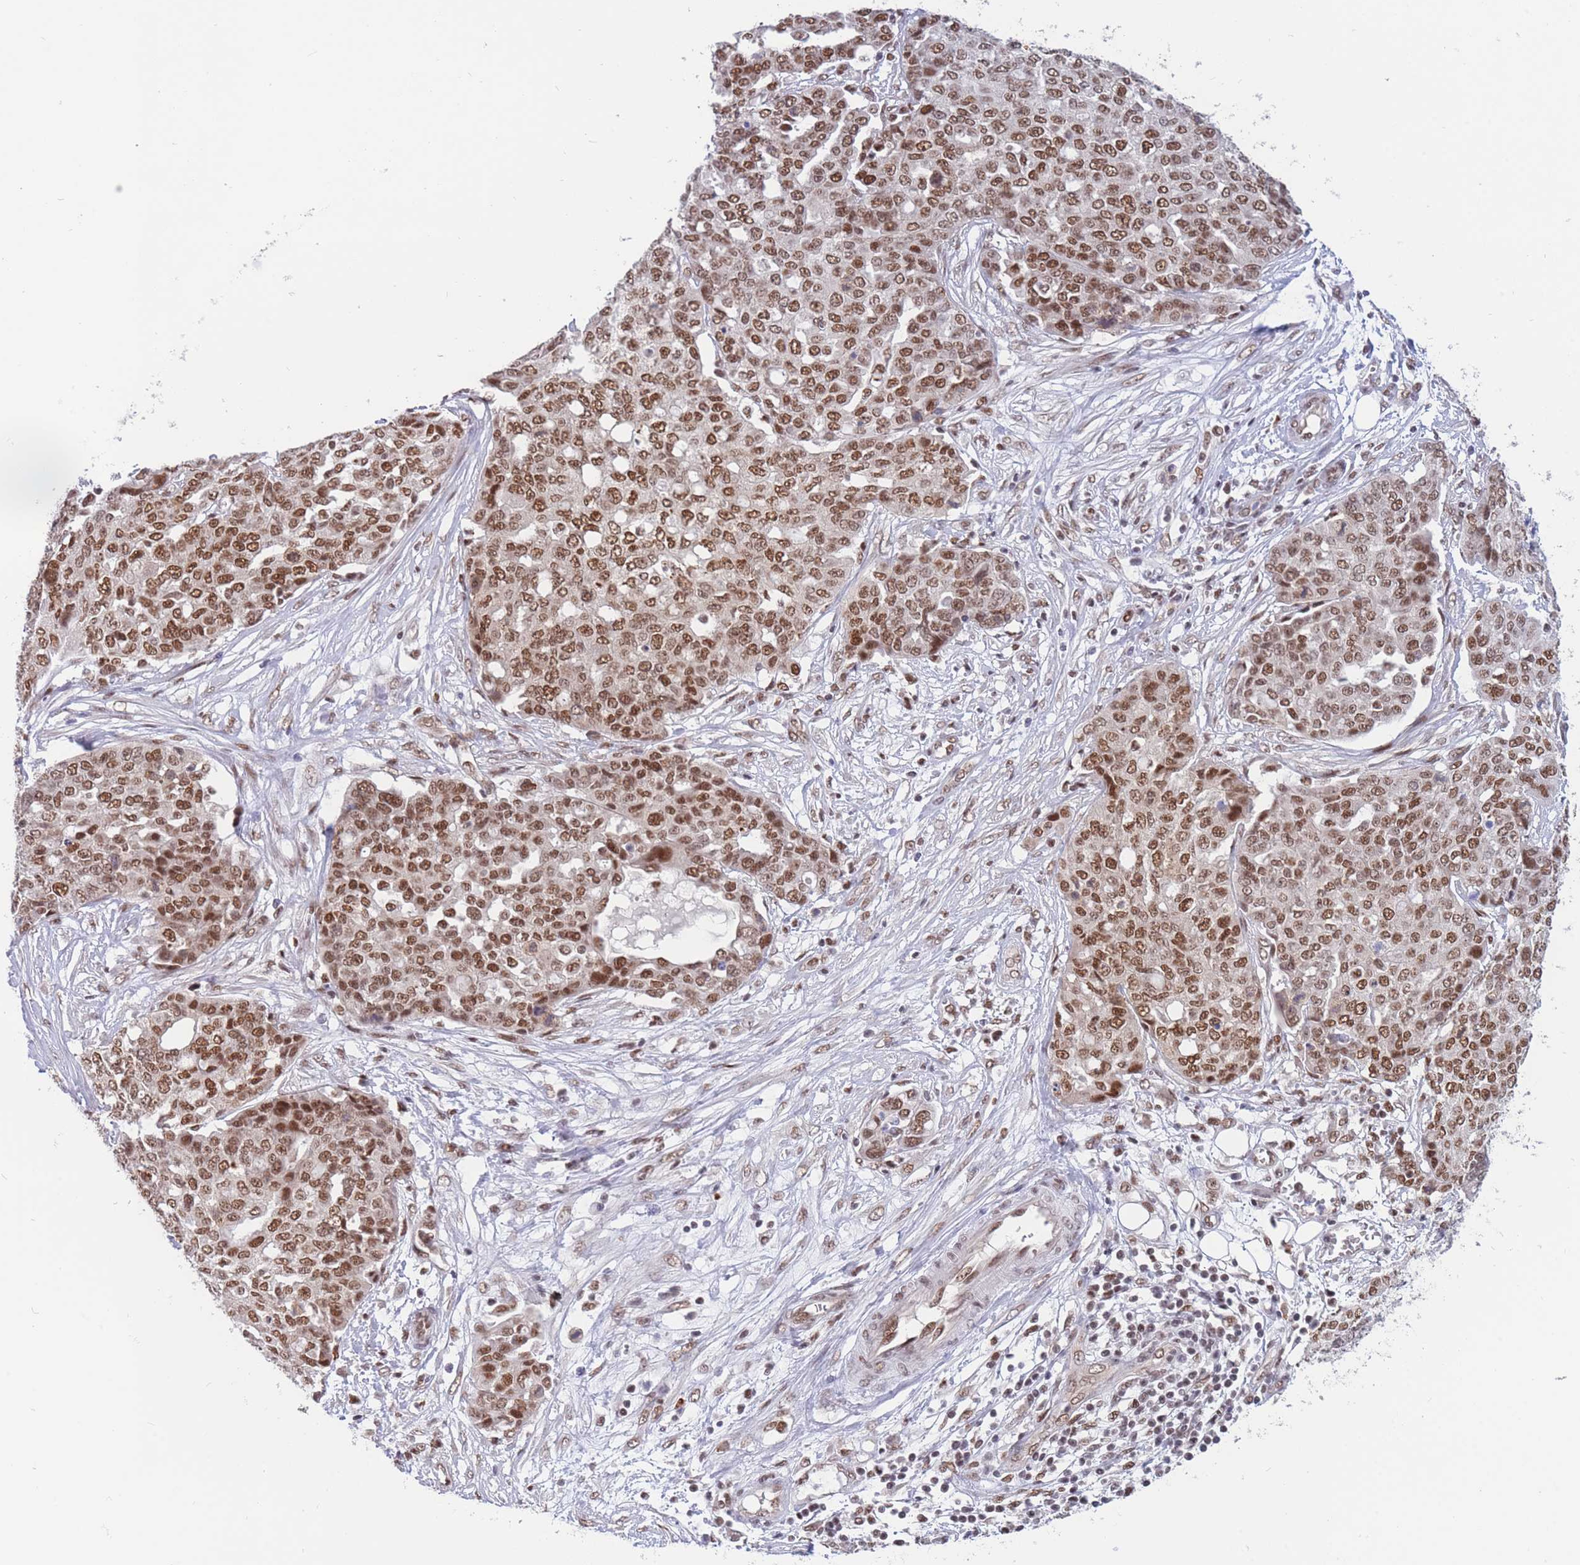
{"staining": {"intensity": "moderate", "quantity": ">75%", "location": "nuclear"}, "tissue": "ovarian cancer", "cell_type": "Tumor cells", "image_type": "cancer", "snomed": [{"axis": "morphology", "description": "Cystadenocarcinoma, serous, NOS"}, {"axis": "topography", "description": "Soft tissue"}, {"axis": "topography", "description": "Ovary"}], "caption": "Protein staining reveals moderate nuclear staining in about >75% of tumor cells in serous cystadenocarcinoma (ovarian).", "gene": "SMAD9", "patient": {"sex": "female", "age": 57}}